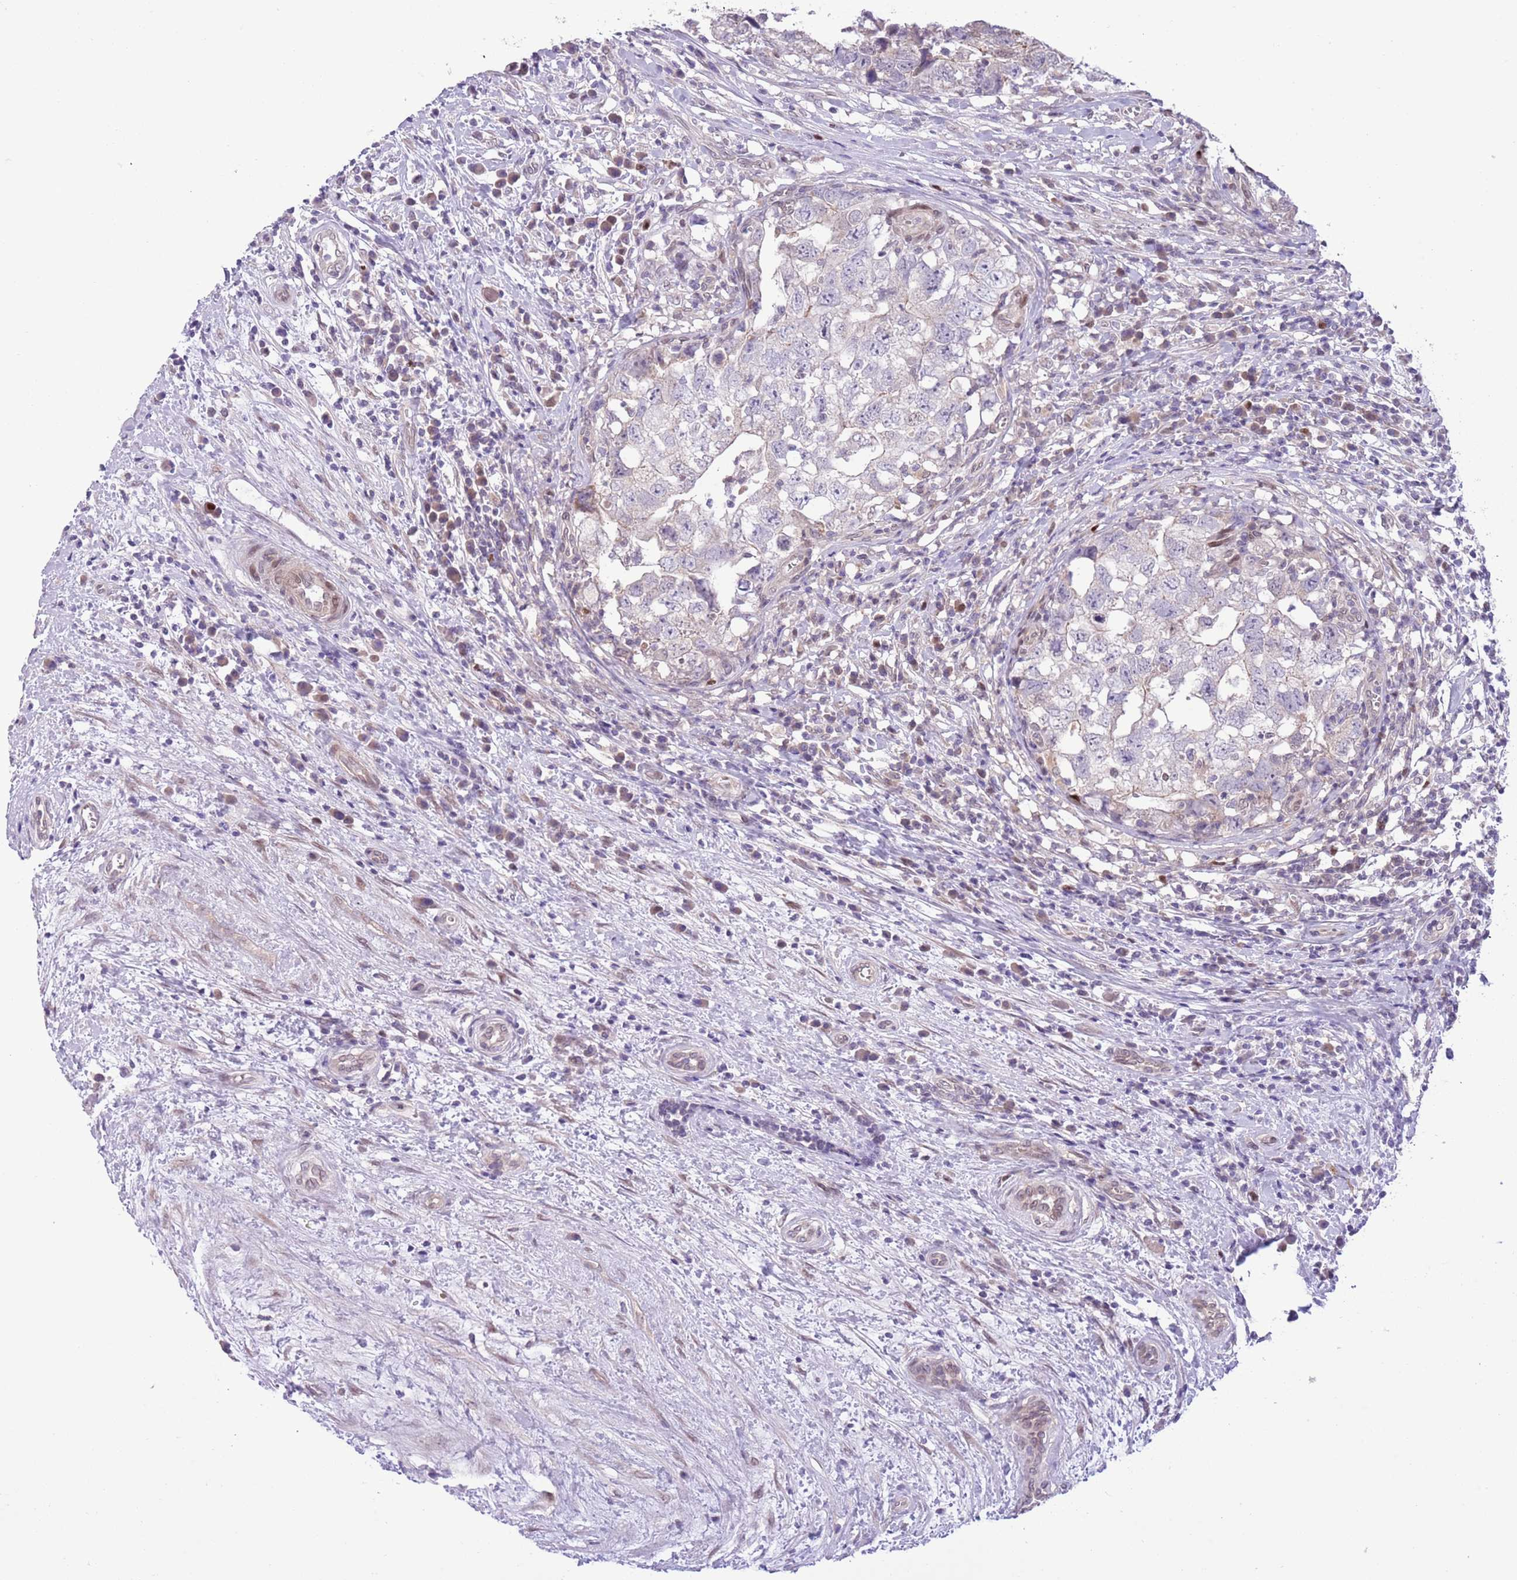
{"staining": {"intensity": "negative", "quantity": "none", "location": "none"}, "tissue": "testis cancer", "cell_type": "Tumor cells", "image_type": "cancer", "snomed": [{"axis": "morphology", "description": "Seminoma, NOS"}, {"axis": "morphology", "description": "Carcinoma, Embryonal, NOS"}, {"axis": "topography", "description": "Testis"}], "caption": "Photomicrograph shows no protein positivity in tumor cells of testis embryonal carcinoma tissue.", "gene": "CCND2", "patient": {"sex": "male", "age": 29}}